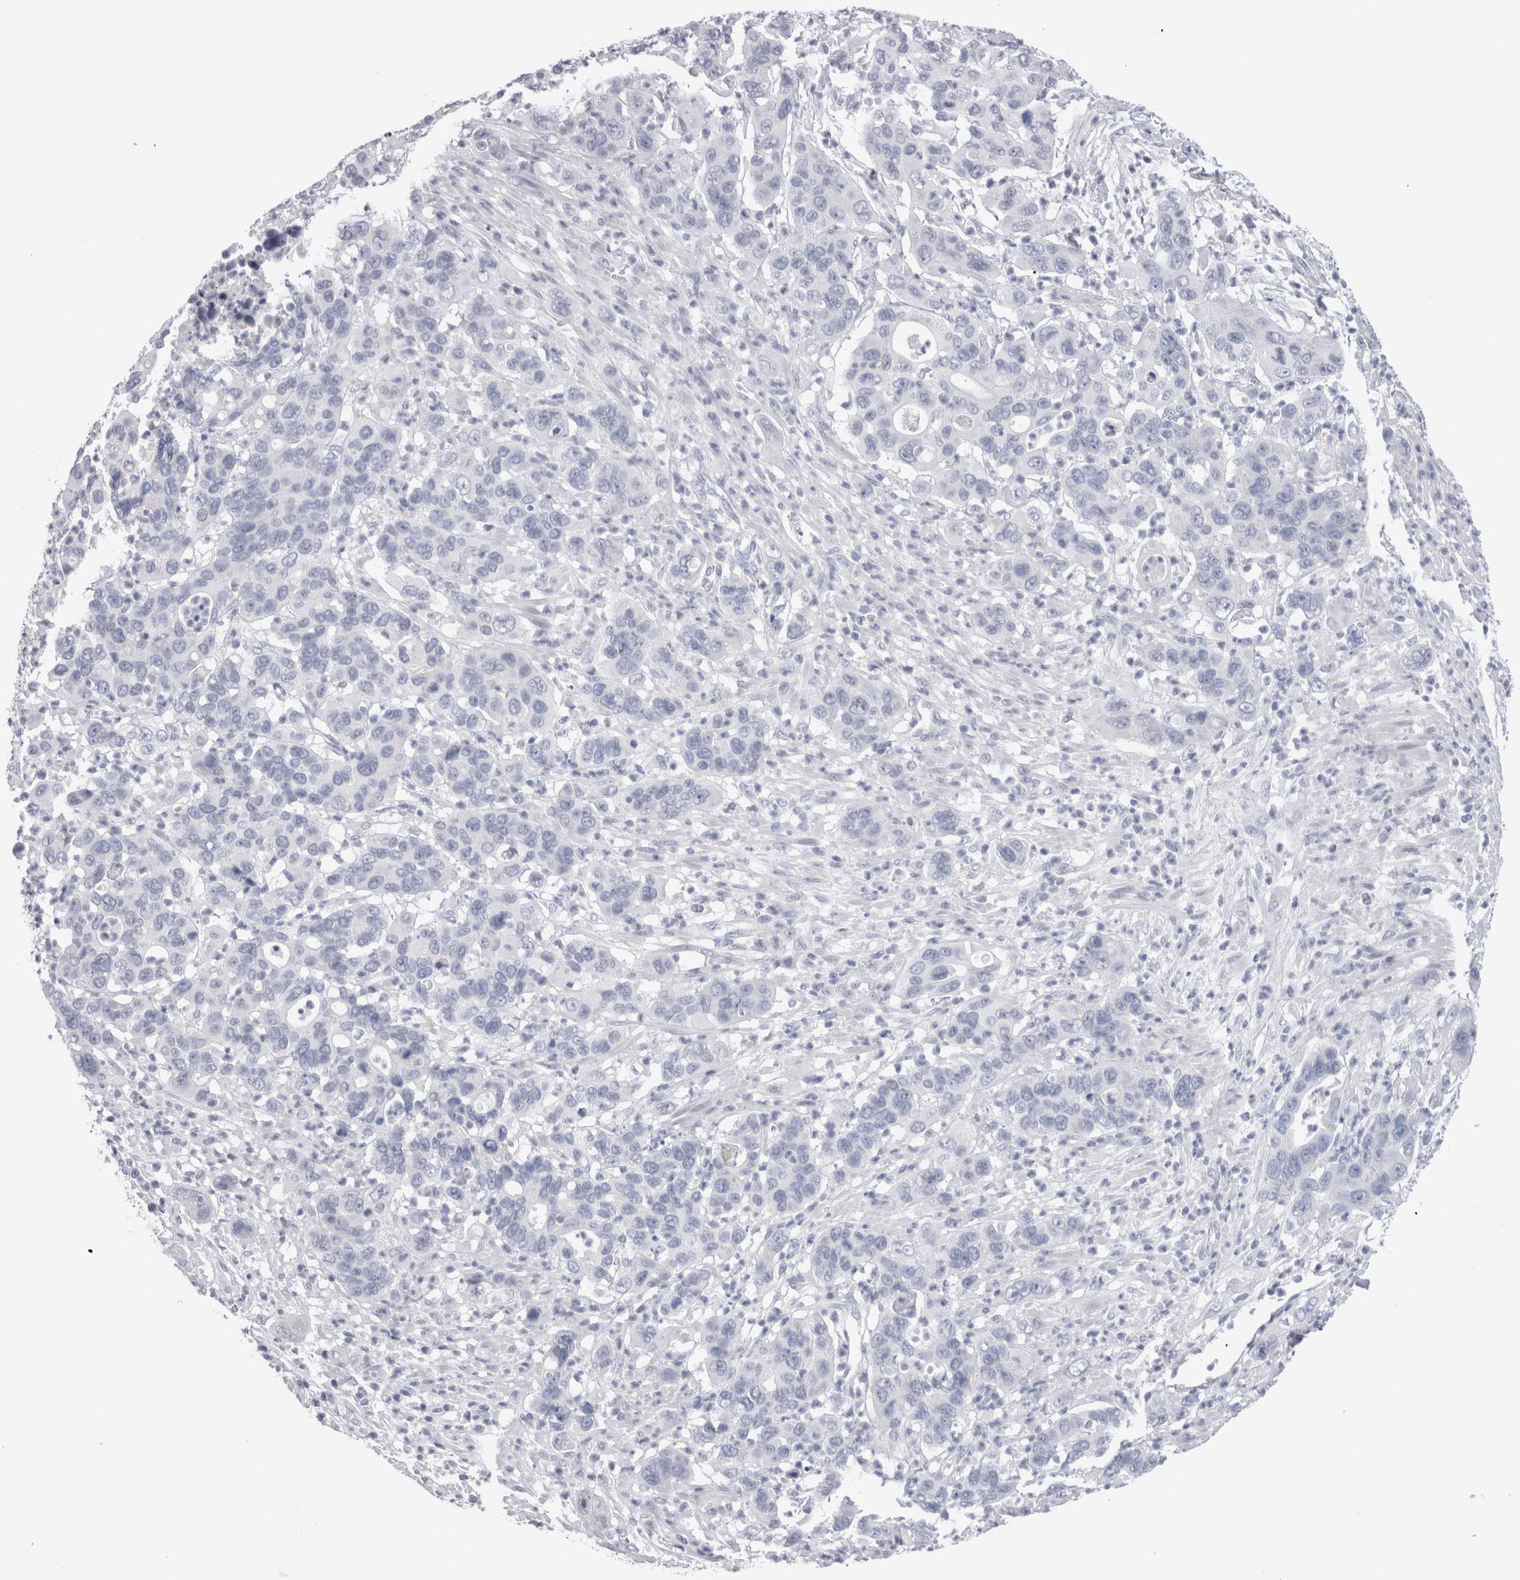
{"staining": {"intensity": "negative", "quantity": "none", "location": "none"}, "tissue": "pancreatic cancer", "cell_type": "Tumor cells", "image_type": "cancer", "snomed": [{"axis": "morphology", "description": "Adenocarcinoma, NOS"}, {"axis": "topography", "description": "Pancreas"}], "caption": "IHC of pancreatic cancer exhibits no expression in tumor cells.", "gene": "SUCNR1", "patient": {"sex": "female", "age": 71}}